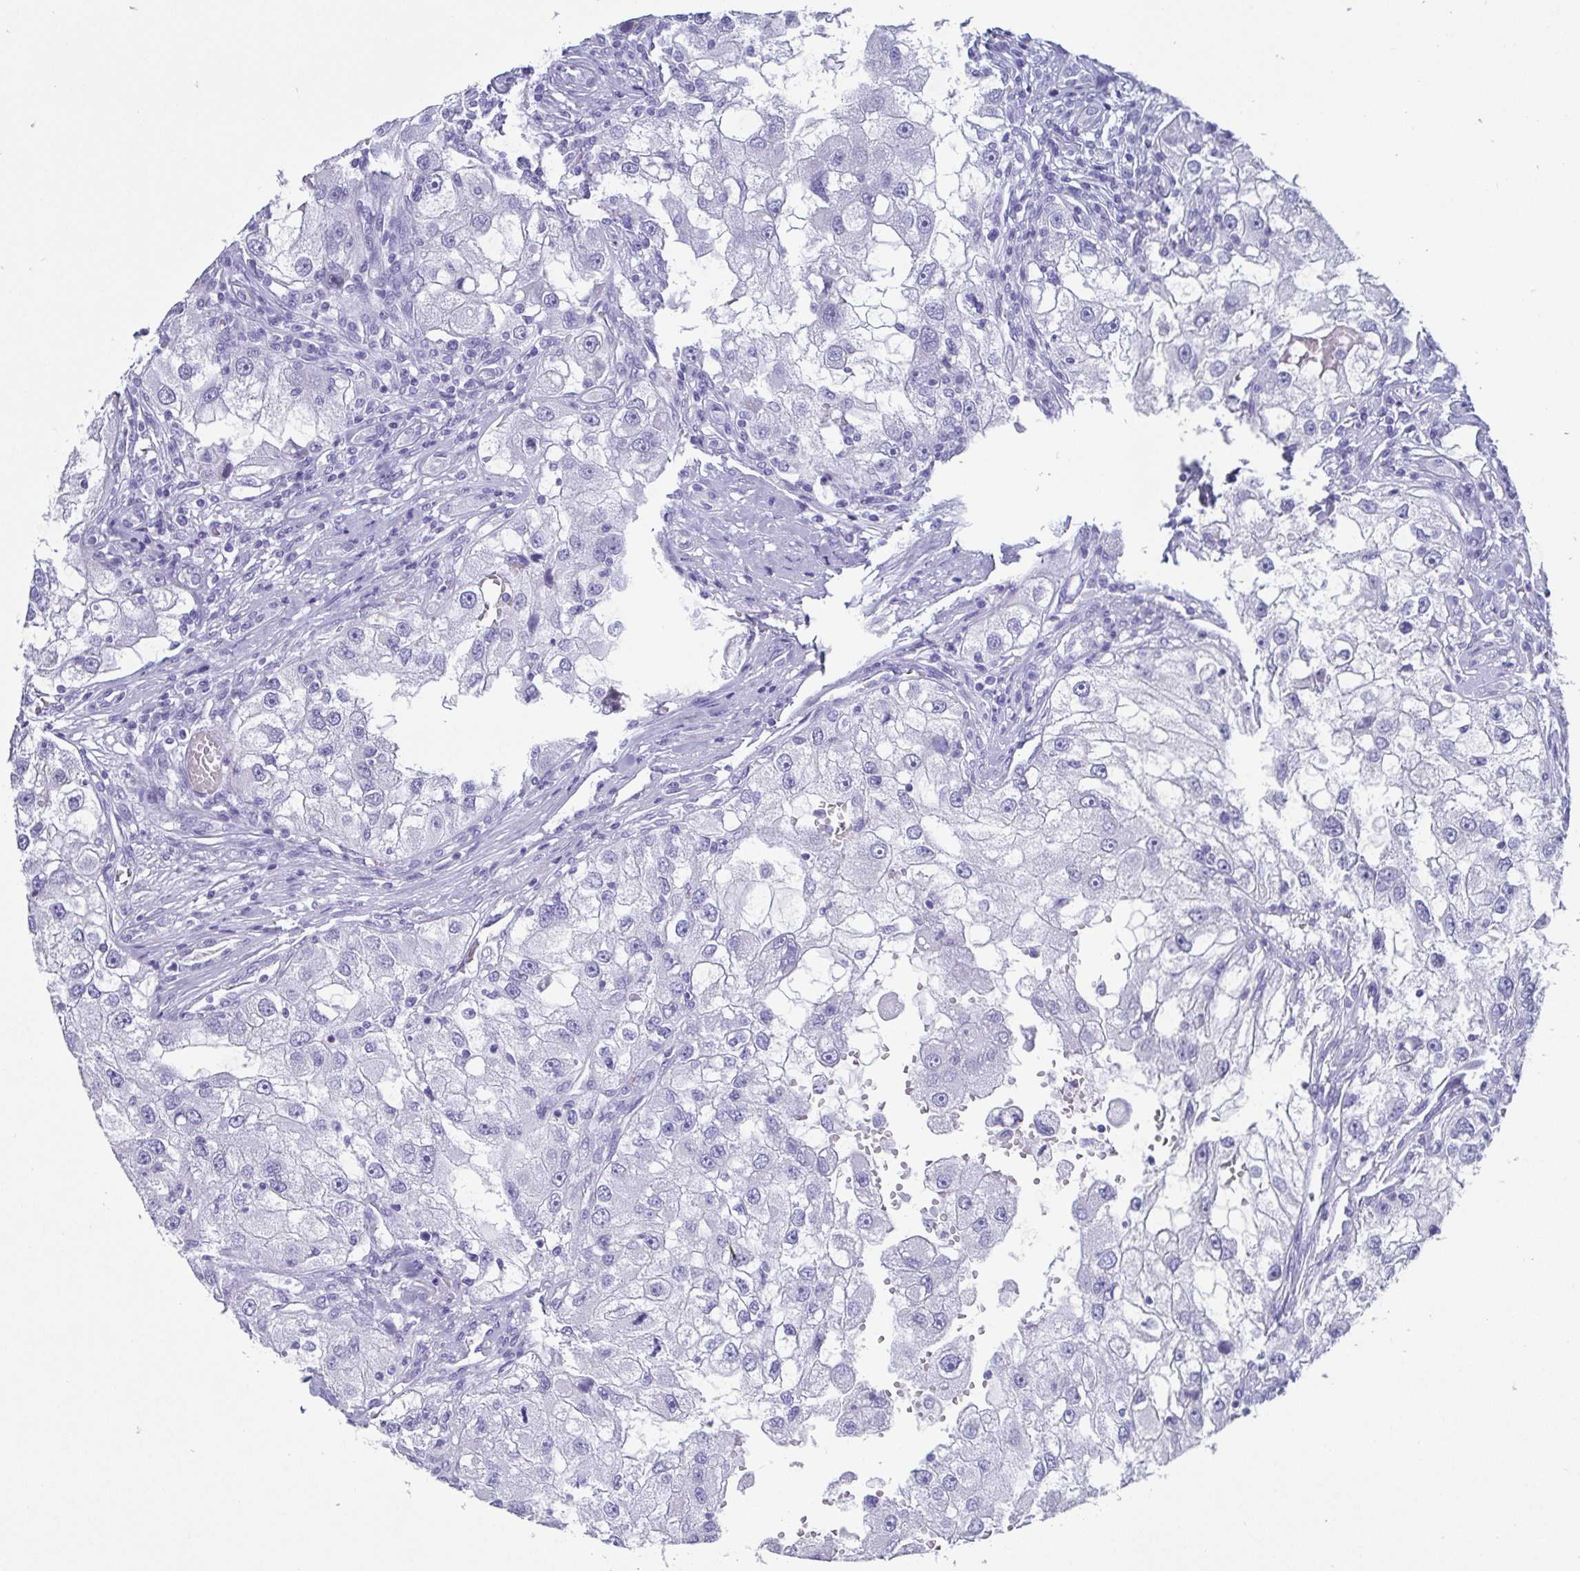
{"staining": {"intensity": "negative", "quantity": "none", "location": "none"}, "tissue": "renal cancer", "cell_type": "Tumor cells", "image_type": "cancer", "snomed": [{"axis": "morphology", "description": "Adenocarcinoma, NOS"}, {"axis": "topography", "description": "Kidney"}], "caption": "An image of human renal cancer (adenocarcinoma) is negative for staining in tumor cells.", "gene": "SCGN", "patient": {"sex": "male", "age": 63}}